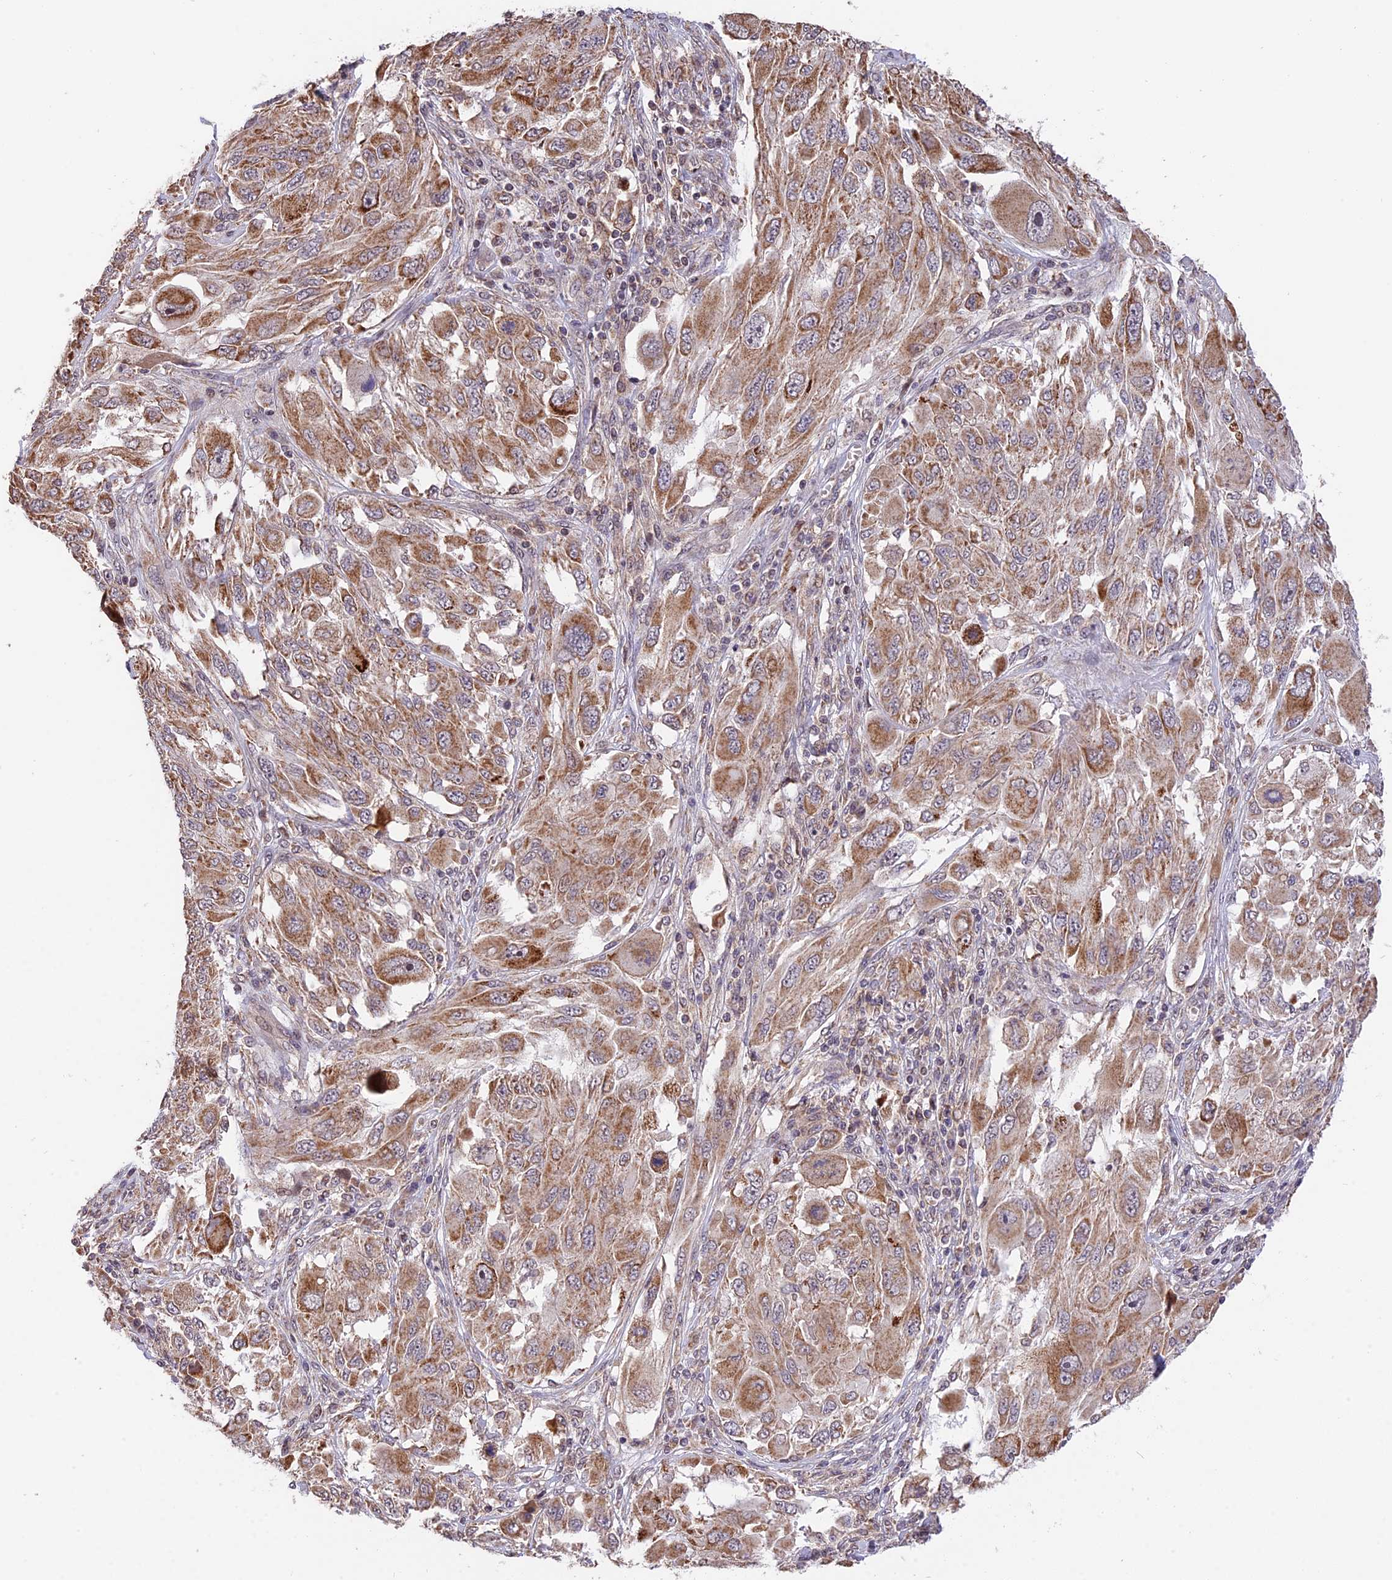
{"staining": {"intensity": "moderate", "quantity": ">75%", "location": "cytoplasmic/membranous"}, "tissue": "melanoma", "cell_type": "Tumor cells", "image_type": "cancer", "snomed": [{"axis": "morphology", "description": "Malignant melanoma, NOS"}, {"axis": "topography", "description": "Skin"}], "caption": "A micrograph showing moderate cytoplasmic/membranous staining in about >75% of tumor cells in malignant melanoma, as visualized by brown immunohistochemical staining.", "gene": "RERGL", "patient": {"sex": "female", "age": 91}}